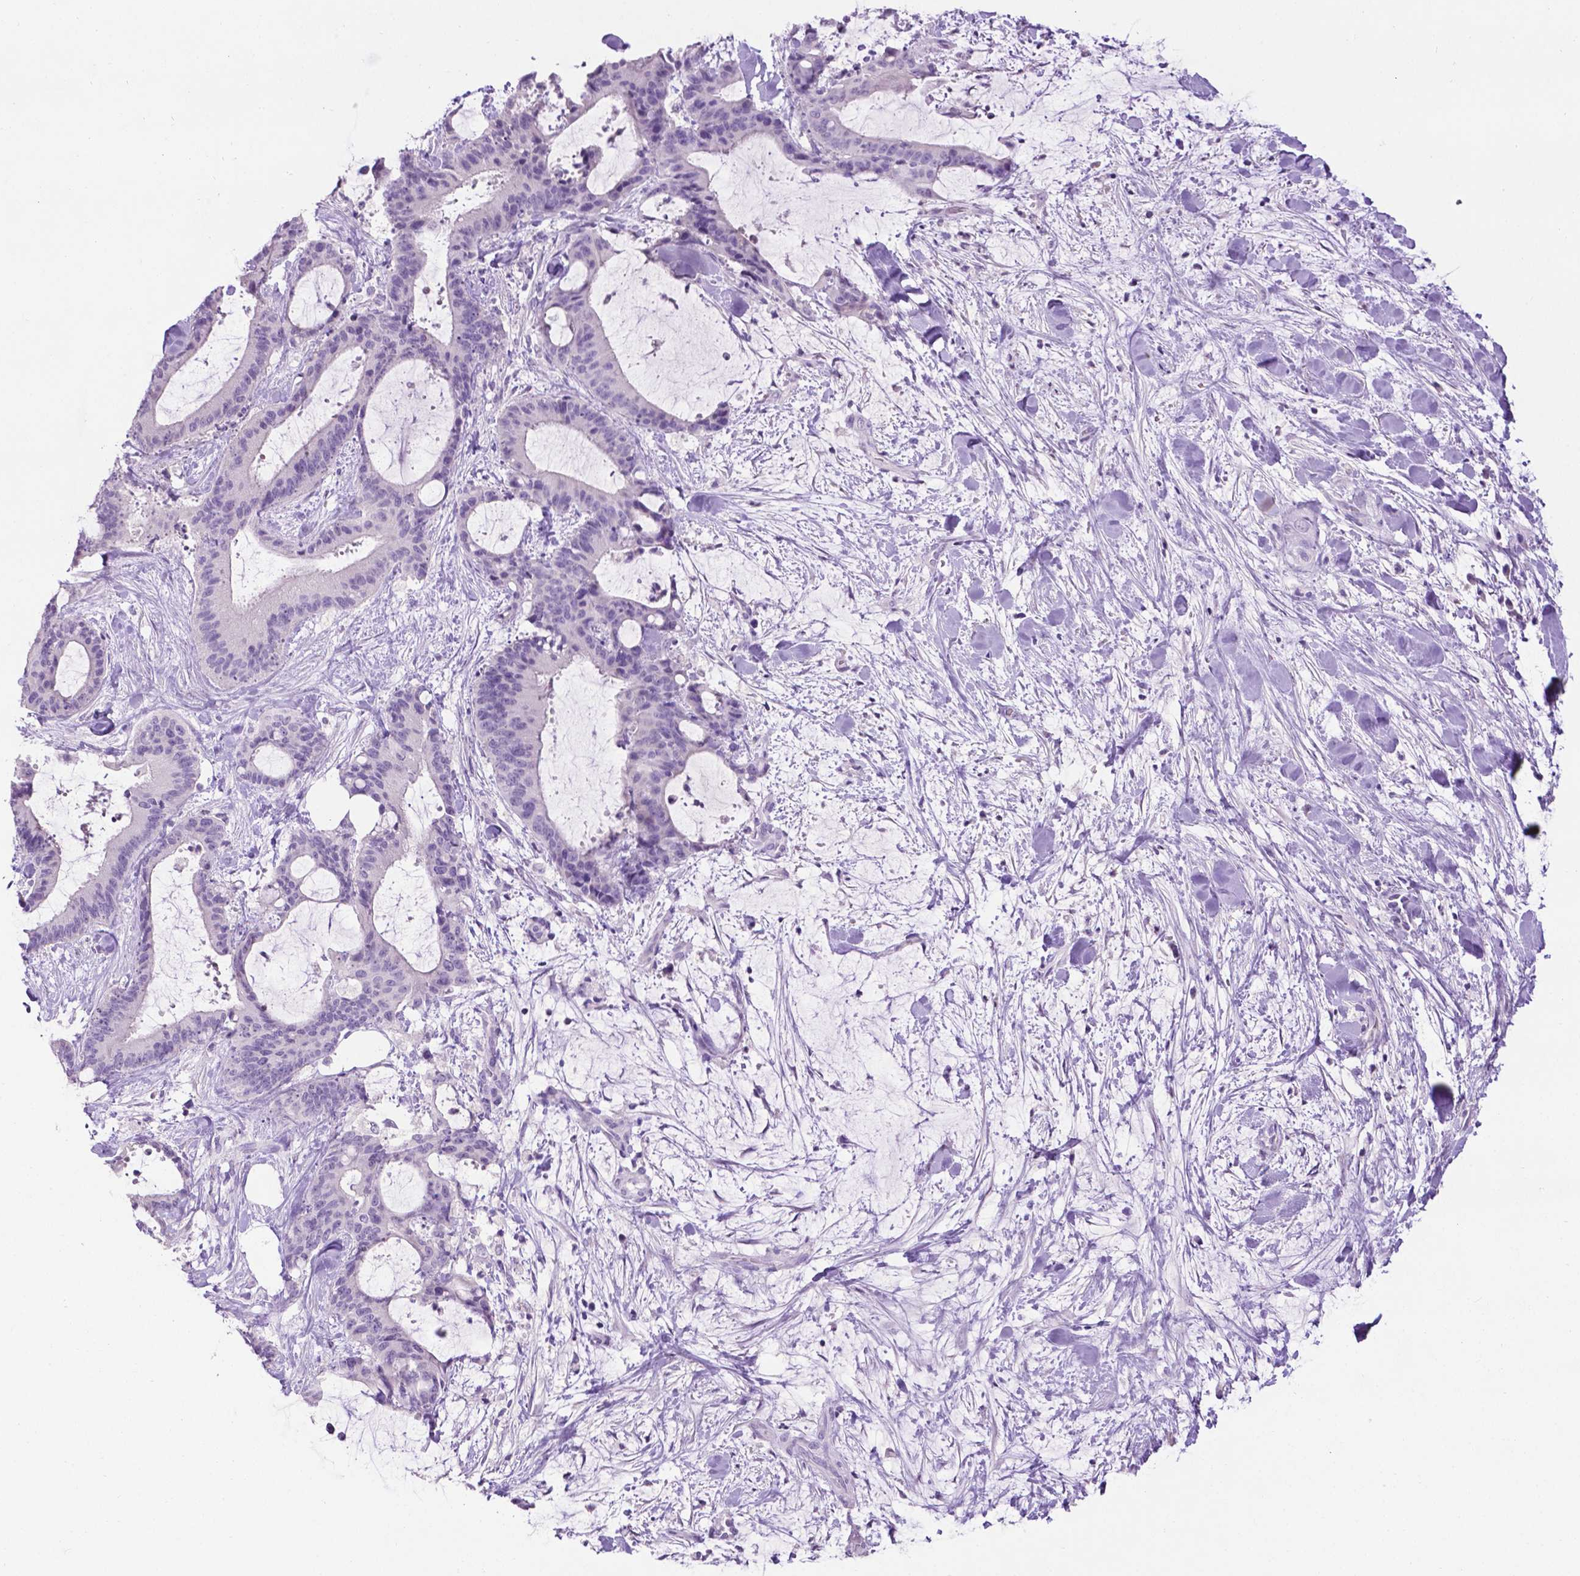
{"staining": {"intensity": "negative", "quantity": "none", "location": "none"}, "tissue": "liver cancer", "cell_type": "Tumor cells", "image_type": "cancer", "snomed": [{"axis": "morphology", "description": "Cholangiocarcinoma"}, {"axis": "topography", "description": "Liver"}], "caption": "An IHC image of liver cancer (cholangiocarcinoma) is shown. There is no staining in tumor cells of liver cancer (cholangiocarcinoma).", "gene": "TACSTD2", "patient": {"sex": "female", "age": 73}}